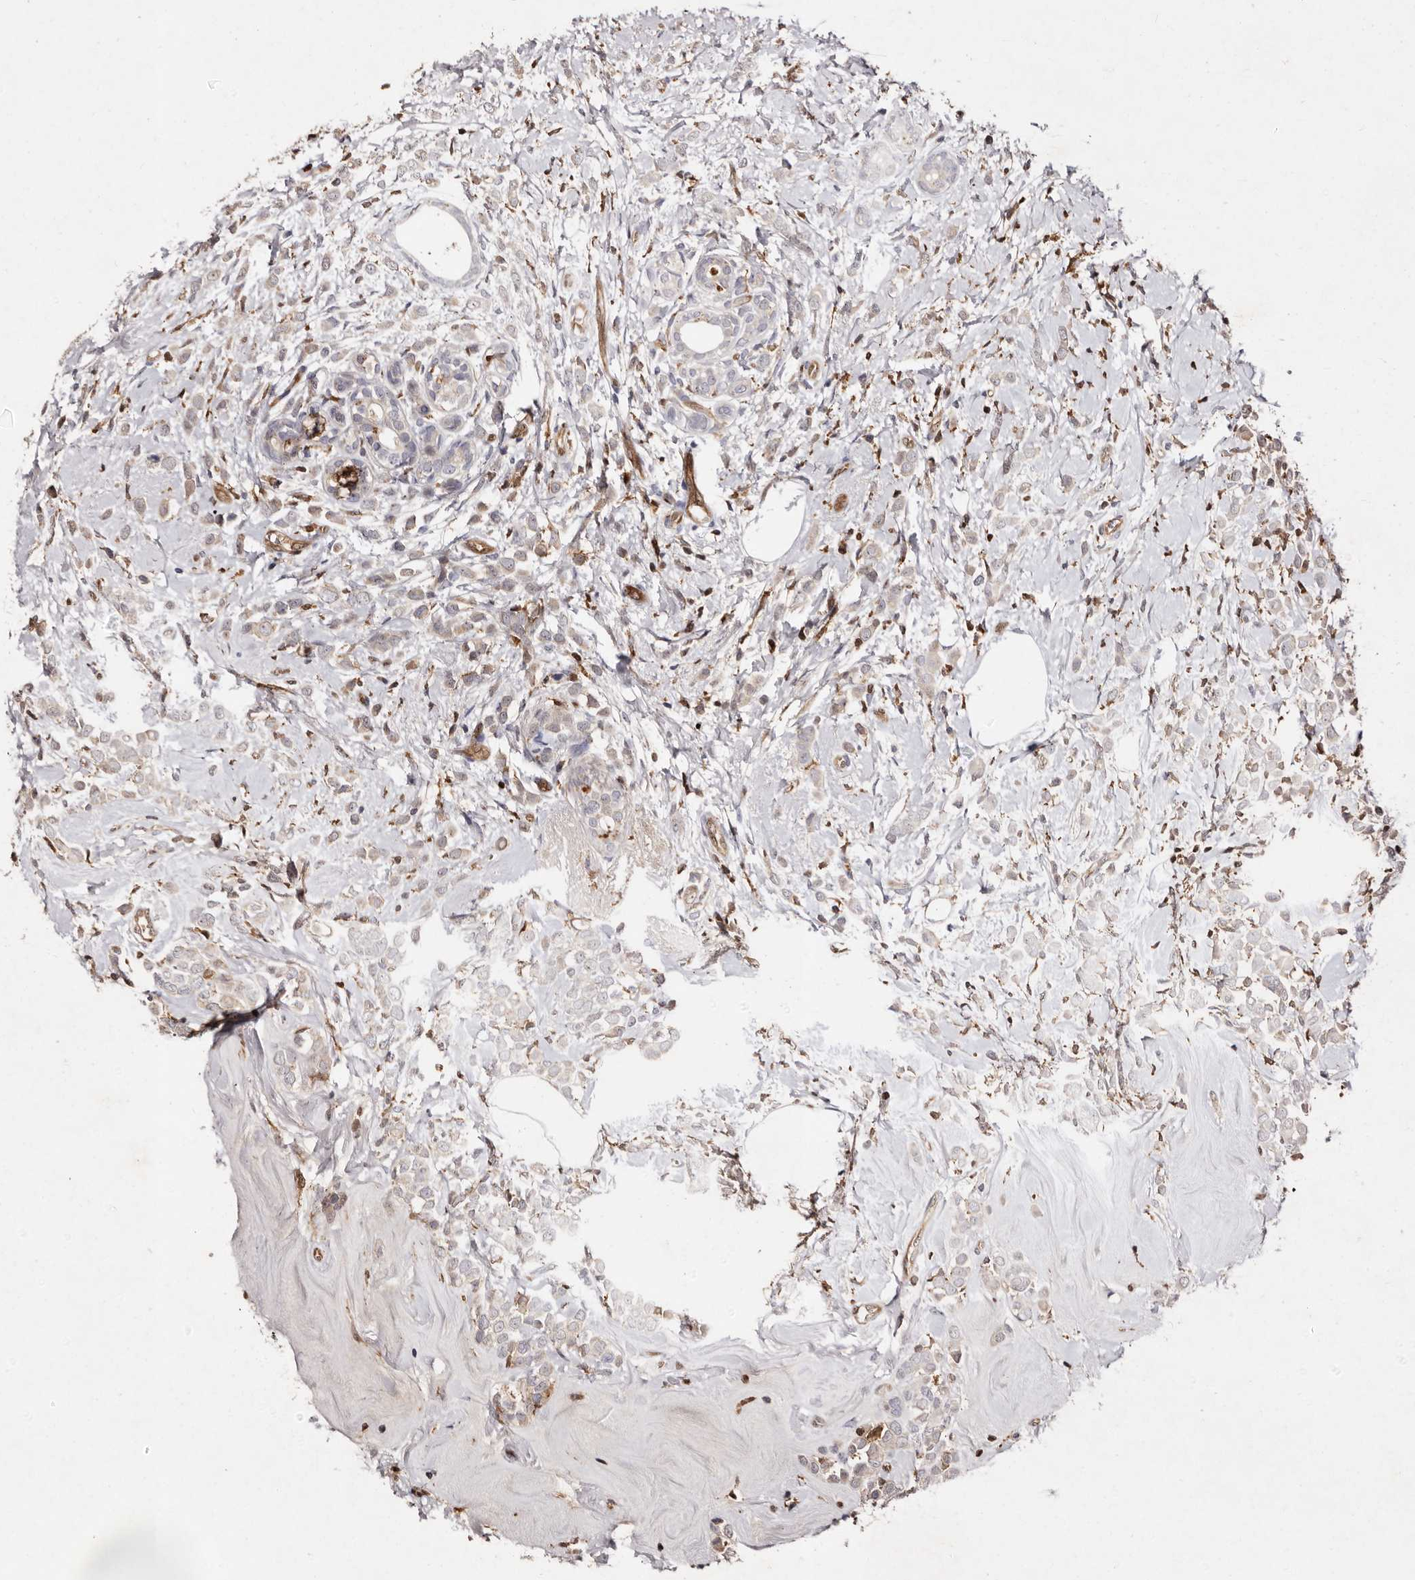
{"staining": {"intensity": "weak", "quantity": ">75%", "location": "cytoplasmic/membranous"}, "tissue": "breast cancer", "cell_type": "Tumor cells", "image_type": "cancer", "snomed": [{"axis": "morphology", "description": "Lobular carcinoma"}, {"axis": "topography", "description": "Breast"}], "caption": "About >75% of tumor cells in human breast cancer display weak cytoplasmic/membranous protein positivity as visualized by brown immunohistochemical staining.", "gene": "GIMAP4", "patient": {"sex": "female", "age": 47}}